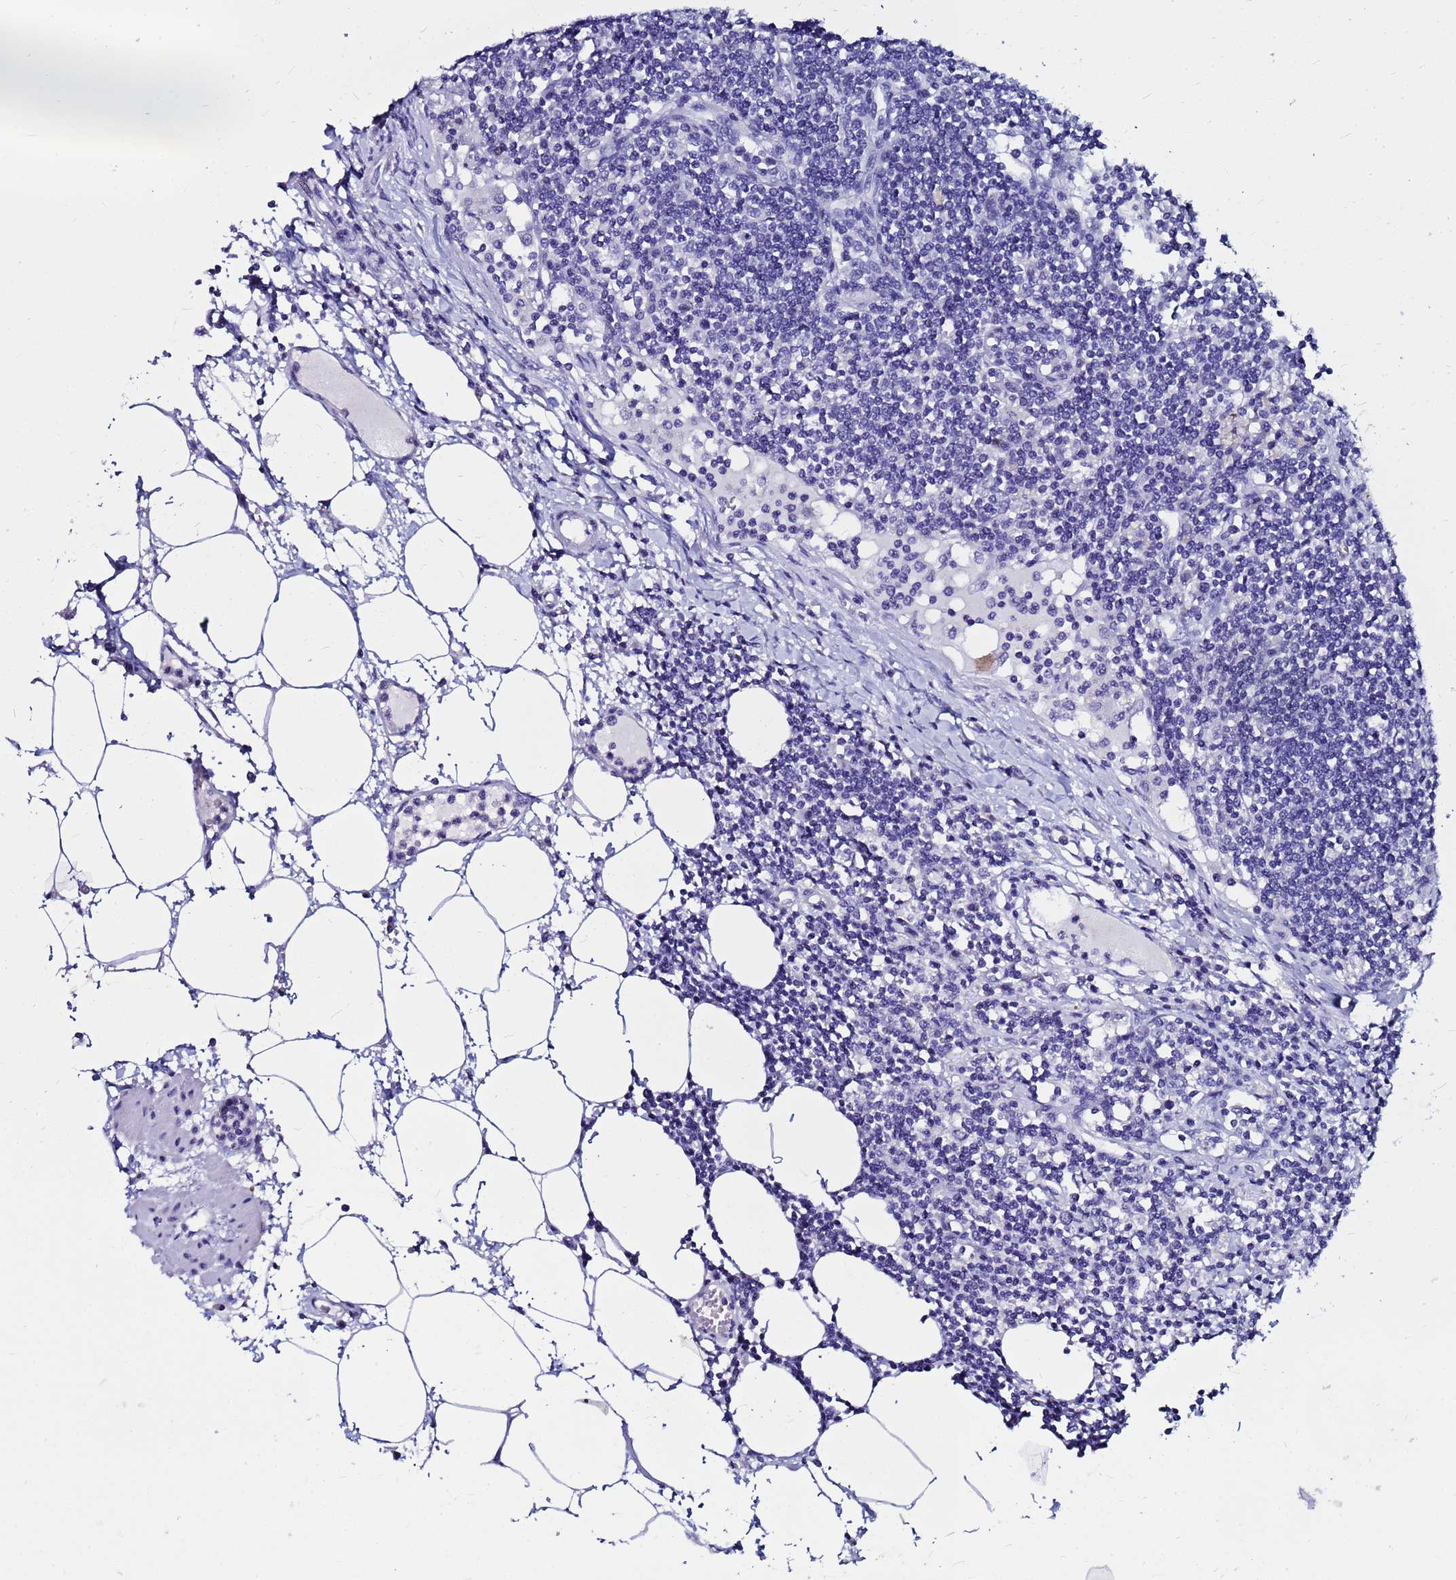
{"staining": {"intensity": "negative", "quantity": "none", "location": "none"}, "tissue": "lymph node", "cell_type": "Germinal center cells", "image_type": "normal", "snomed": [{"axis": "morphology", "description": "Adenocarcinoma, NOS"}, {"axis": "topography", "description": "Lymph node"}], "caption": "A high-resolution image shows IHC staining of benign lymph node, which exhibits no significant expression in germinal center cells. The staining is performed using DAB brown chromogen with nuclei counter-stained in using hematoxylin.", "gene": "PPP1R14C", "patient": {"sex": "female", "age": 62}}